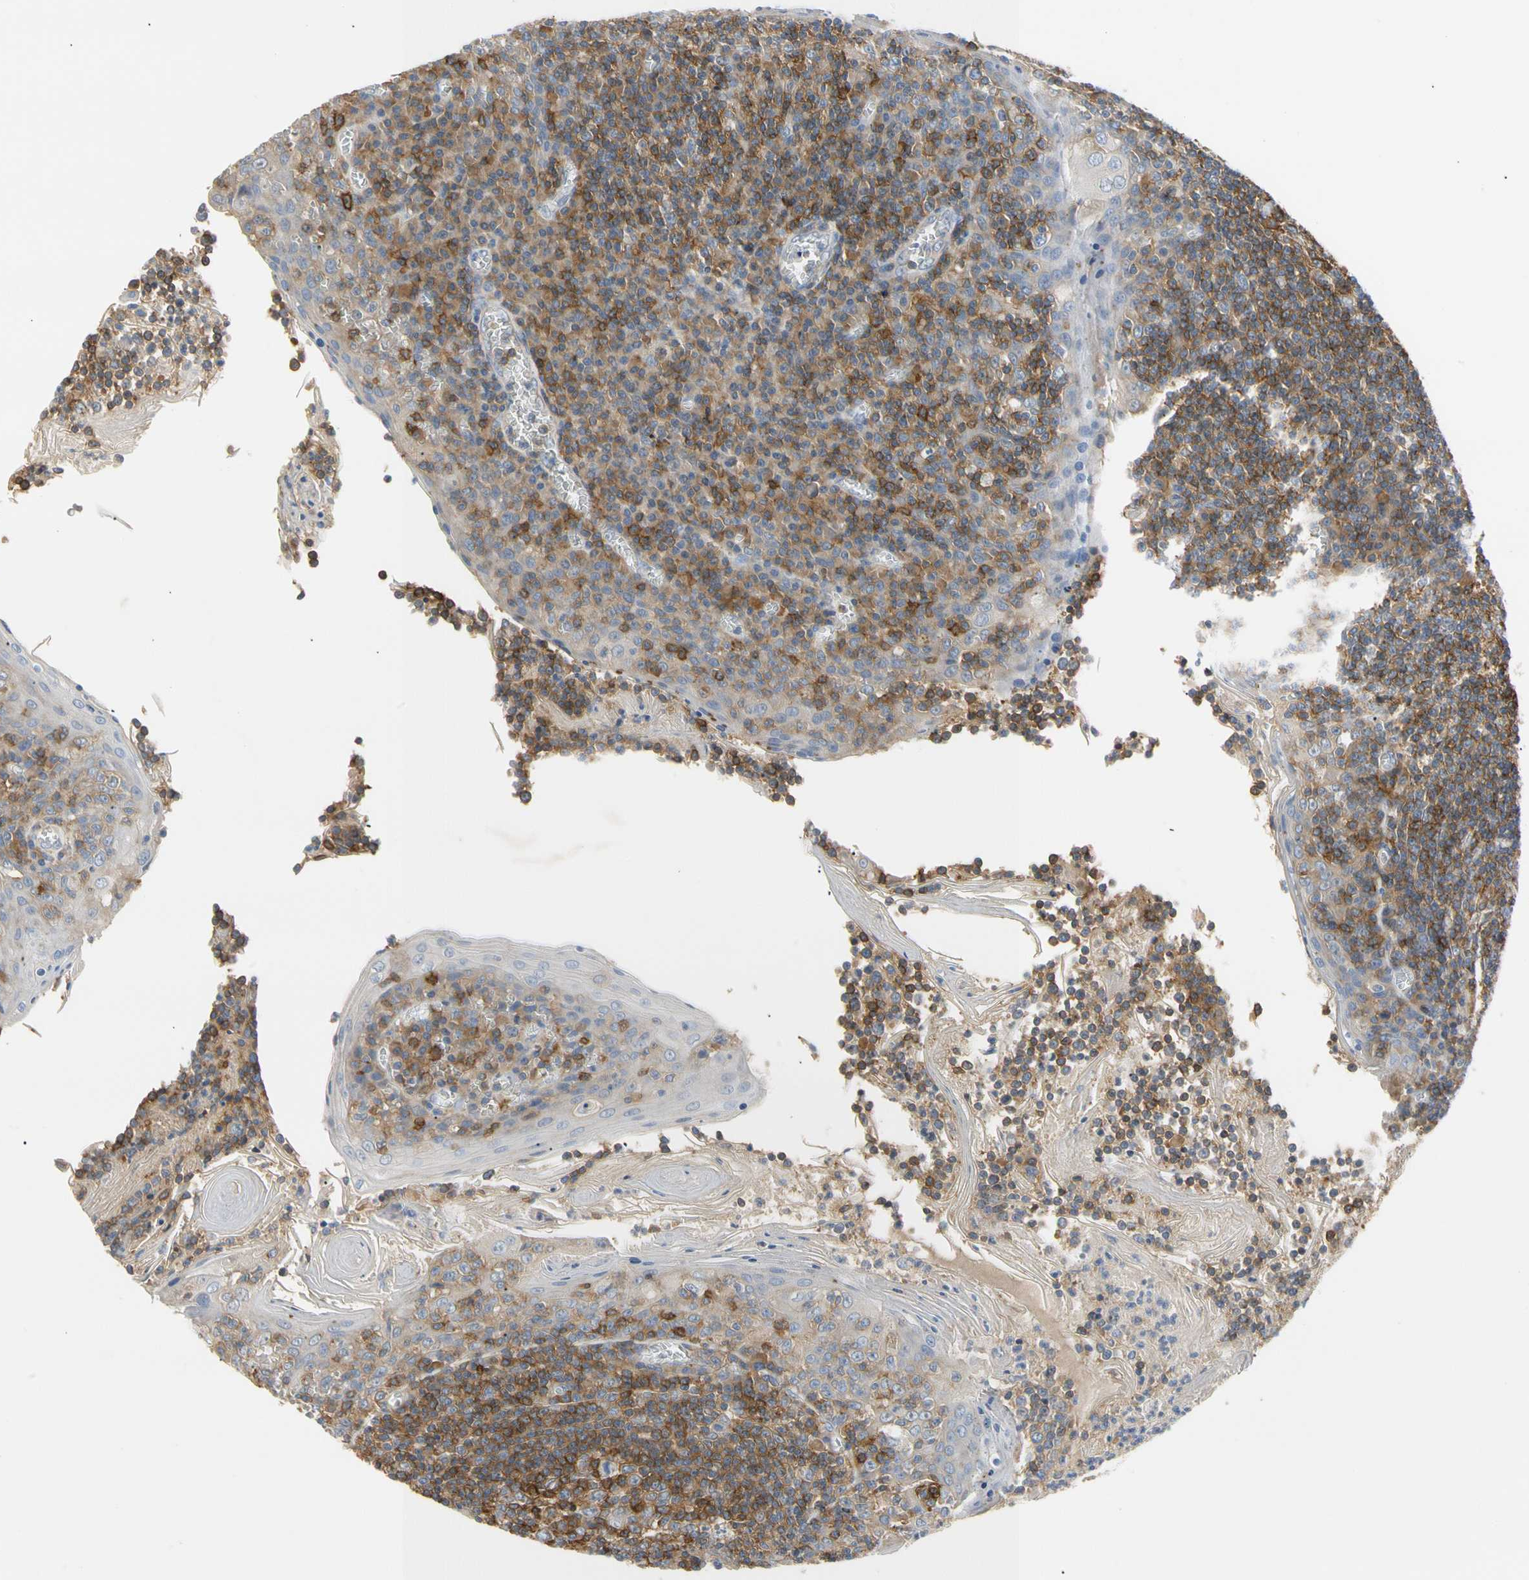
{"staining": {"intensity": "moderate", "quantity": "25%-75%", "location": "cytoplasmic/membranous"}, "tissue": "tonsil", "cell_type": "Germinal center cells", "image_type": "normal", "snomed": [{"axis": "morphology", "description": "Normal tissue, NOS"}, {"axis": "topography", "description": "Tonsil"}], "caption": "Moderate cytoplasmic/membranous protein expression is seen in about 25%-75% of germinal center cells in tonsil.", "gene": "TNFRSF18", "patient": {"sex": "male", "age": 31}}